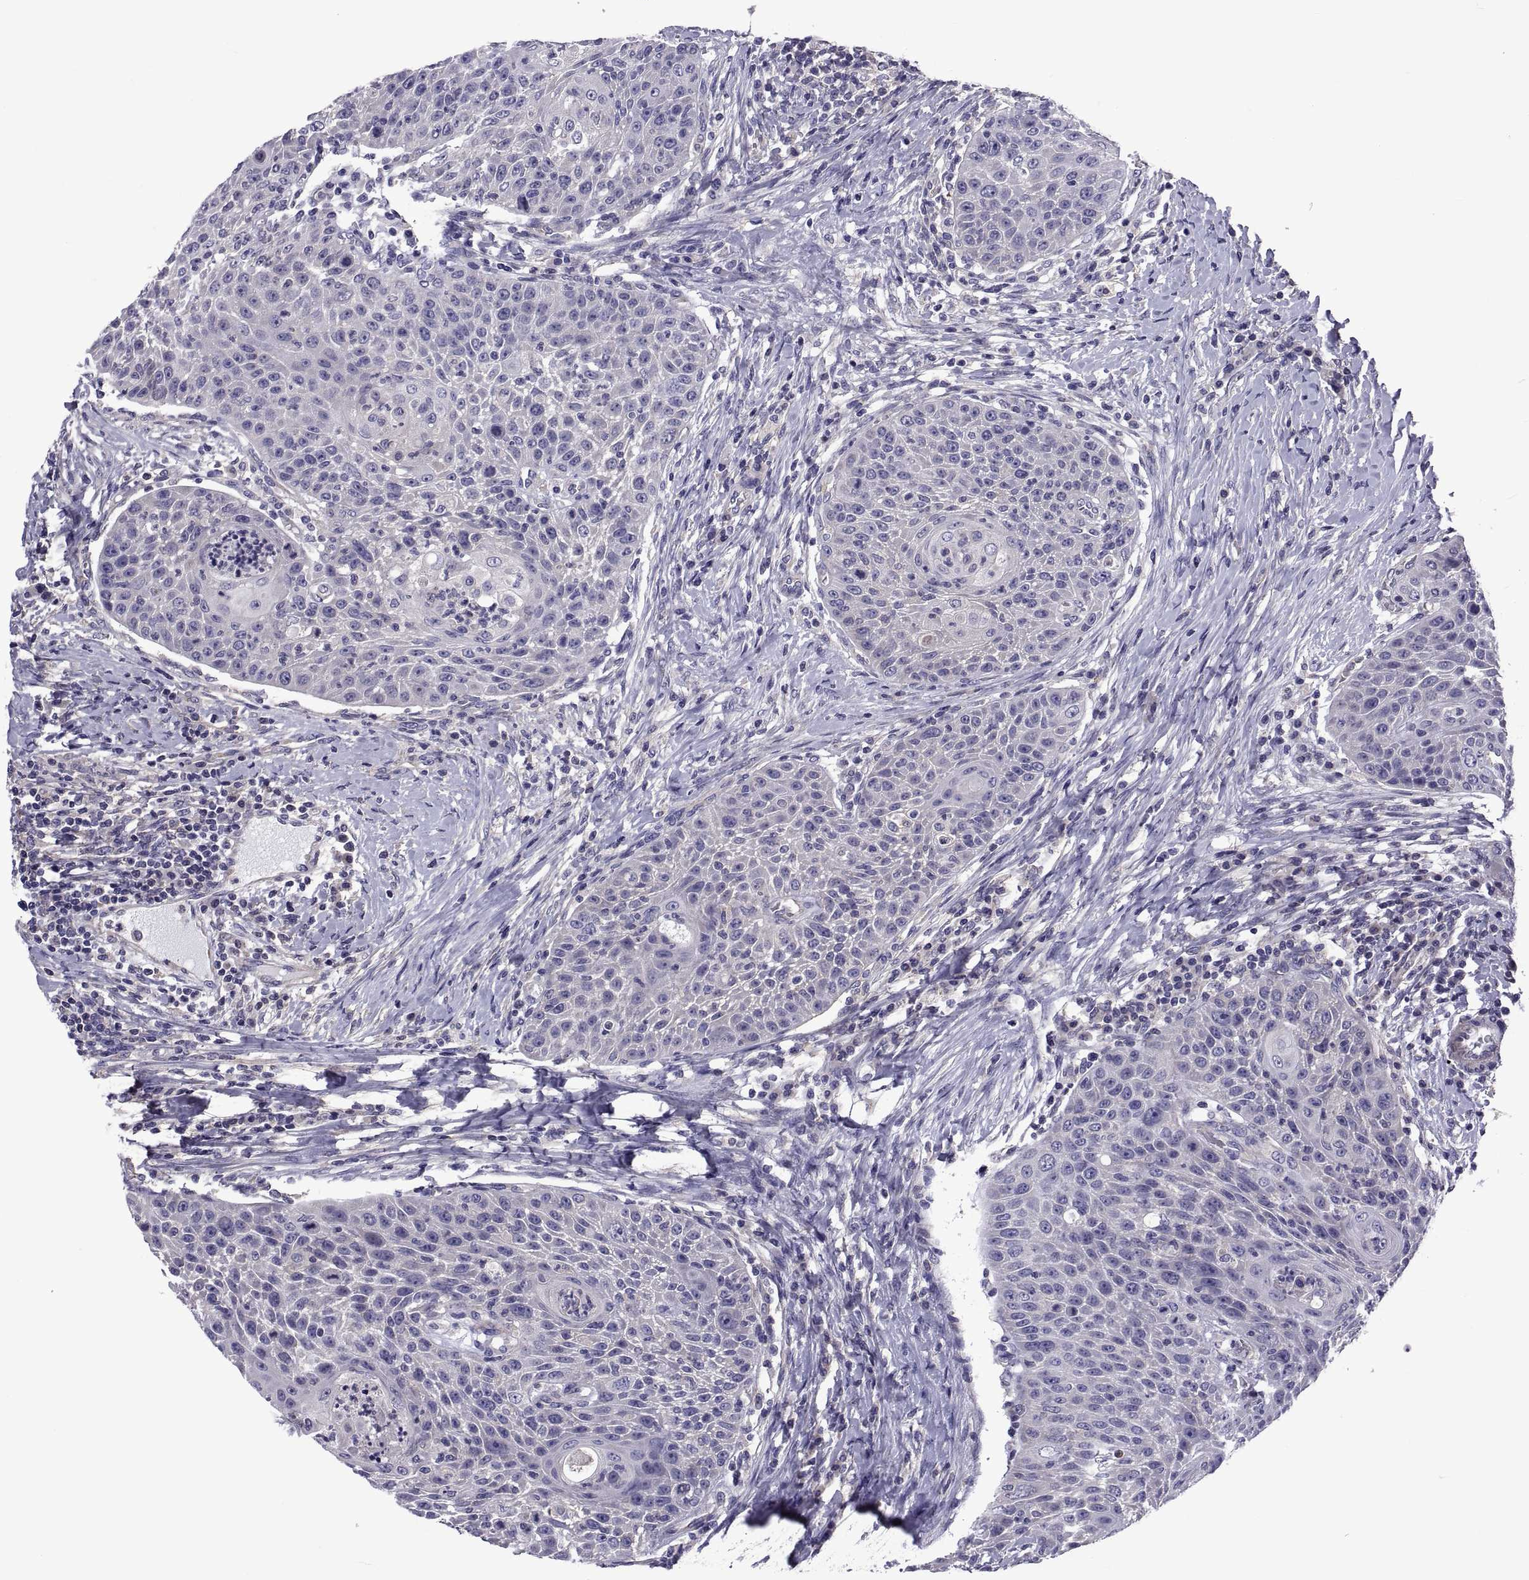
{"staining": {"intensity": "negative", "quantity": "none", "location": "none"}, "tissue": "head and neck cancer", "cell_type": "Tumor cells", "image_type": "cancer", "snomed": [{"axis": "morphology", "description": "Squamous cell carcinoma, NOS"}, {"axis": "topography", "description": "Head-Neck"}], "caption": "This histopathology image is of squamous cell carcinoma (head and neck) stained with IHC to label a protein in brown with the nuclei are counter-stained blue. There is no staining in tumor cells.", "gene": "TMC3", "patient": {"sex": "male", "age": 69}}